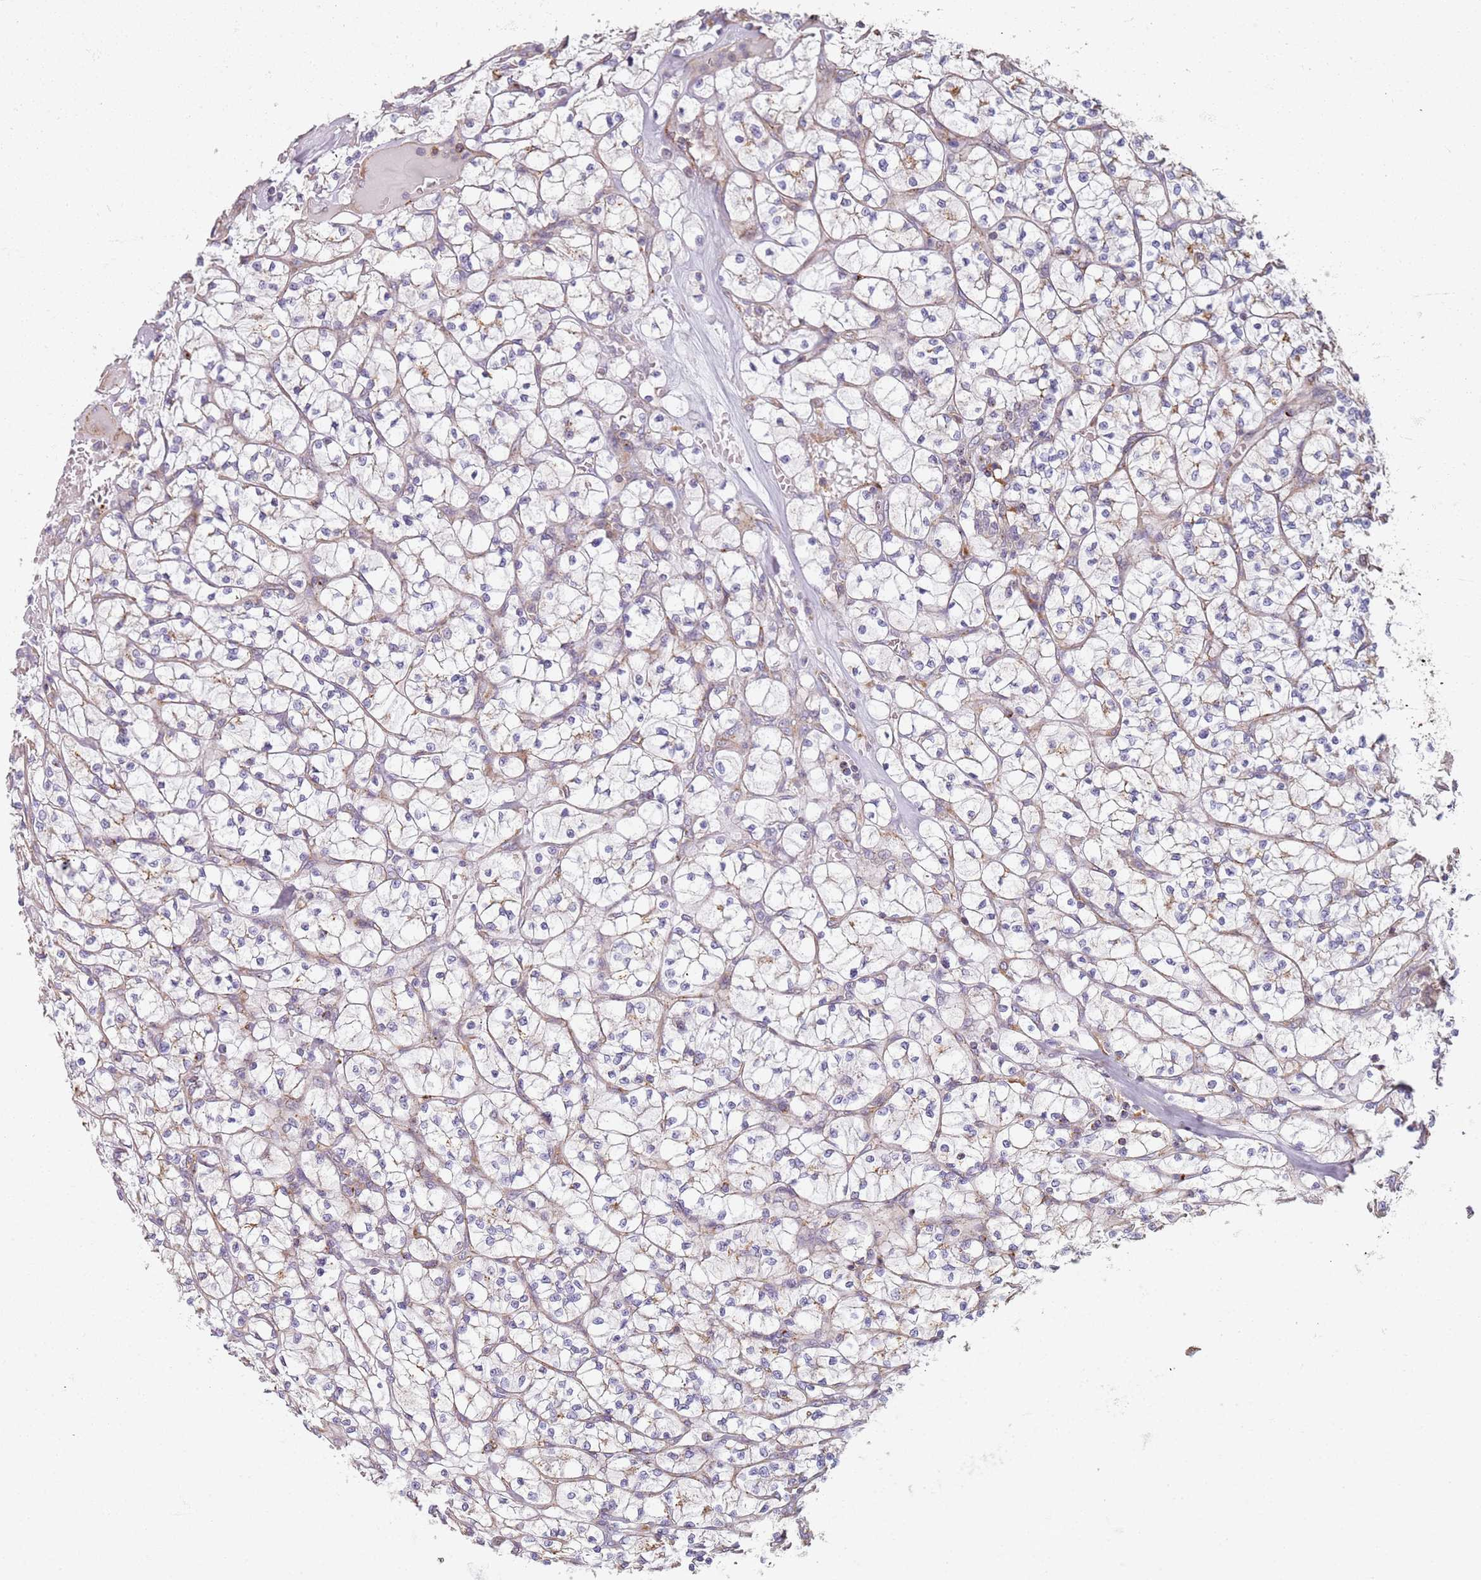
{"staining": {"intensity": "weak", "quantity": "<25%", "location": "cytoplasmic/membranous"}, "tissue": "renal cancer", "cell_type": "Tumor cells", "image_type": "cancer", "snomed": [{"axis": "morphology", "description": "Adenocarcinoma, NOS"}, {"axis": "topography", "description": "Kidney"}], "caption": "DAB (3,3'-diaminobenzidine) immunohistochemical staining of renal adenocarcinoma shows no significant expression in tumor cells.", "gene": "PROKR2", "patient": {"sex": "female", "age": 64}}